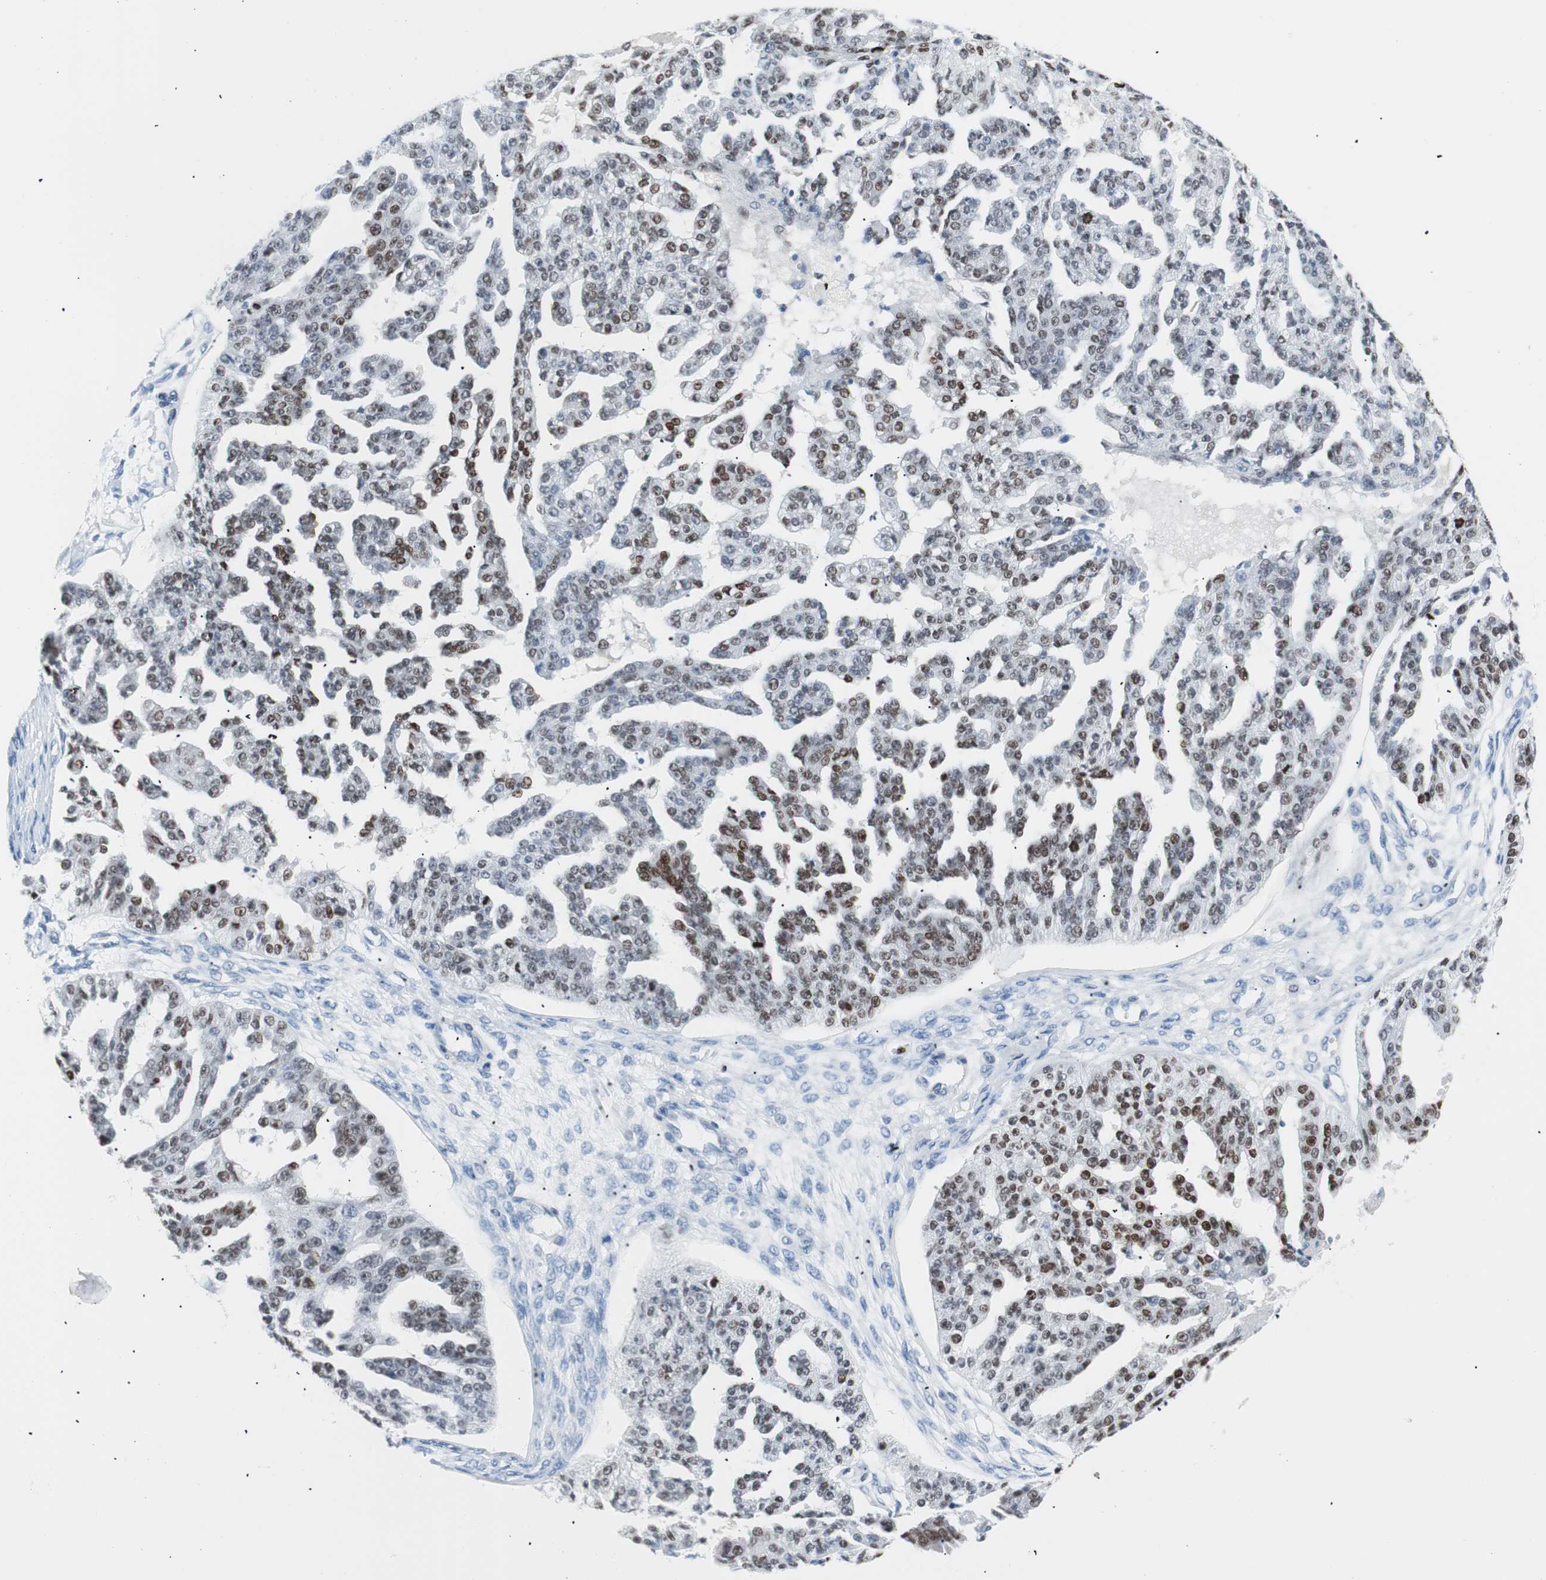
{"staining": {"intensity": "moderate", "quantity": "25%-75%", "location": "nuclear"}, "tissue": "ovarian cancer", "cell_type": "Tumor cells", "image_type": "cancer", "snomed": [{"axis": "morphology", "description": "Cystadenocarcinoma, serous, NOS"}, {"axis": "topography", "description": "Ovary"}], "caption": "Protein analysis of ovarian cancer (serous cystadenocarcinoma) tissue displays moderate nuclear expression in about 25%-75% of tumor cells. (DAB (3,3'-diaminobenzidine) IHC, brown staining for protein, blue staining for nuclei).", "gene": "CEBPB", "patient": {"sex": "female", "age": 58}}